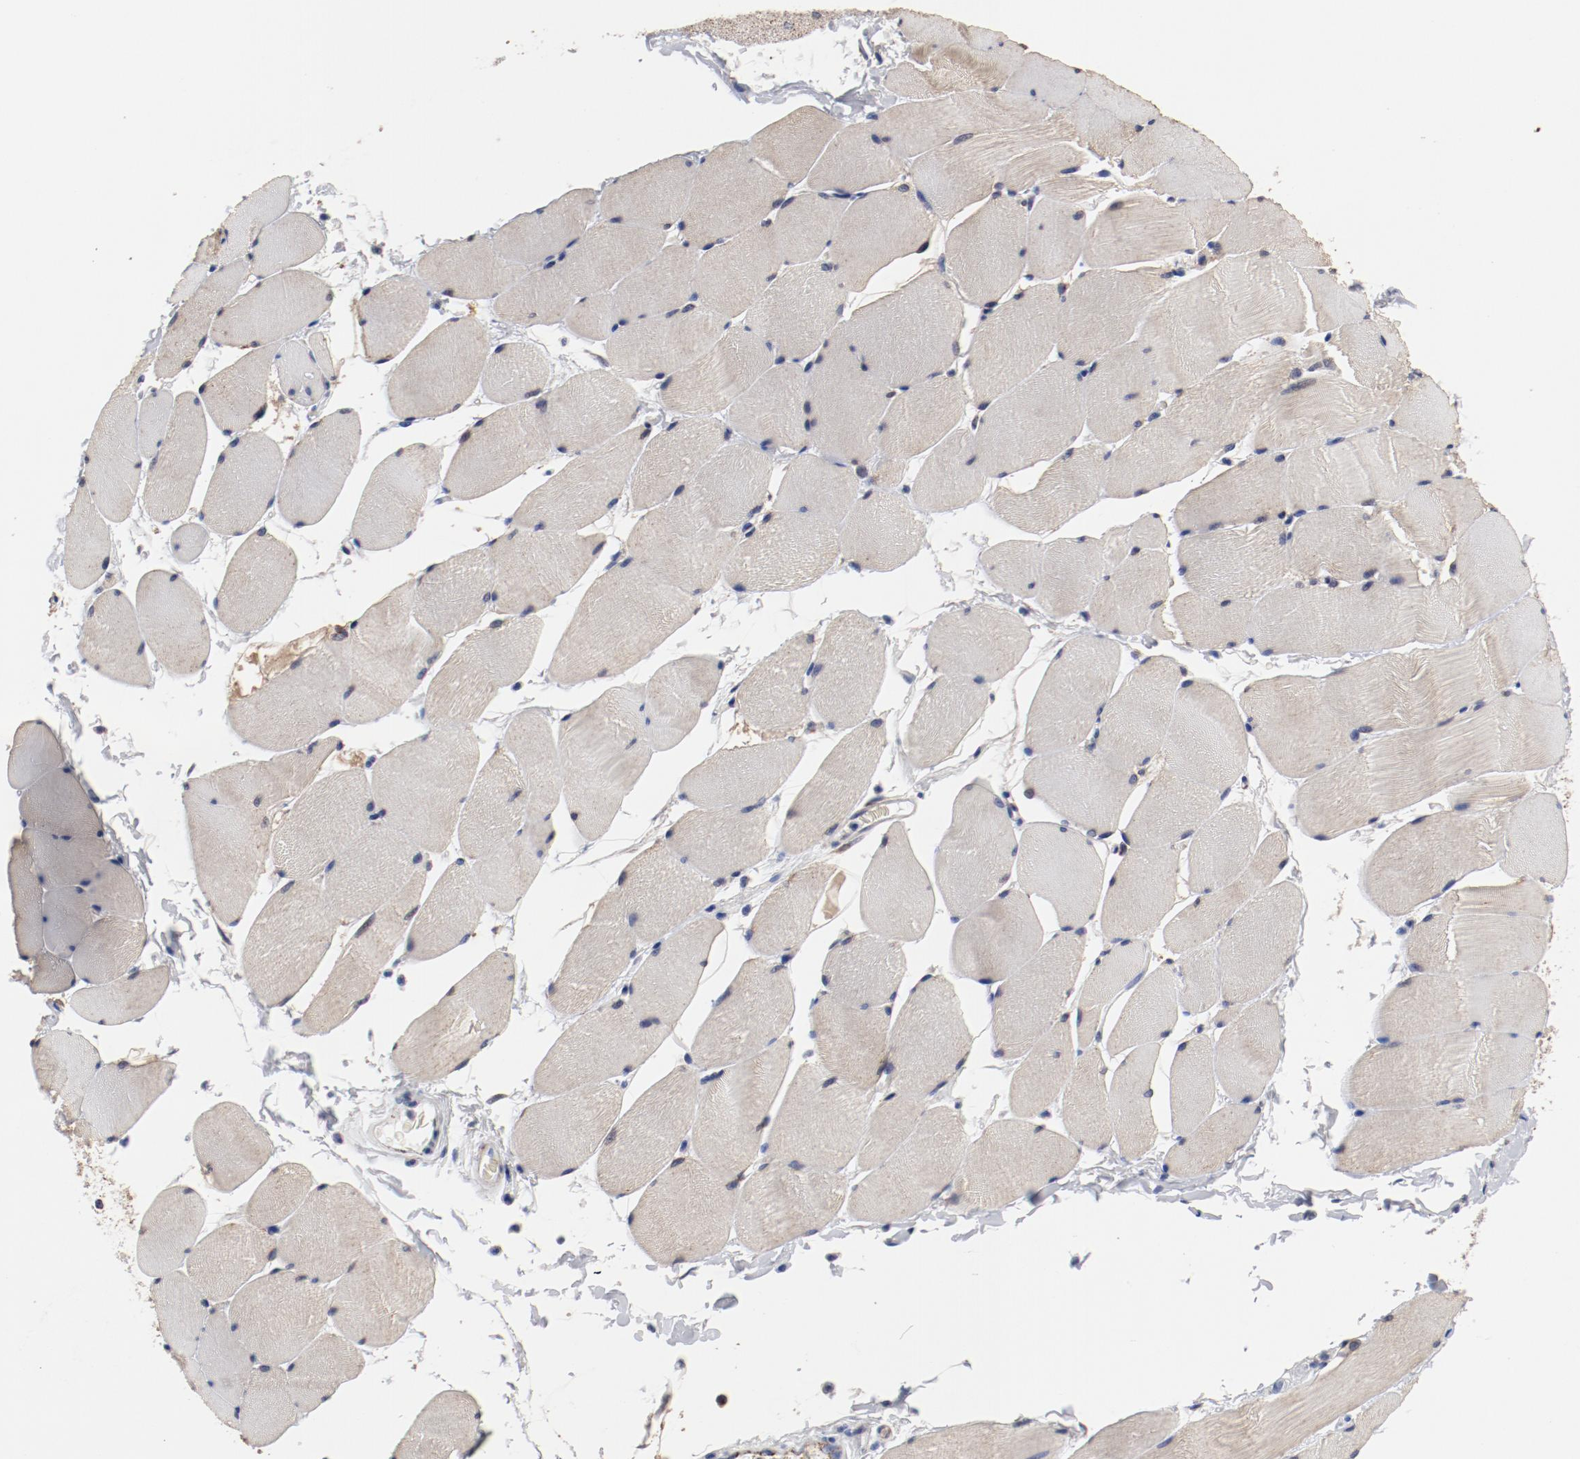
{"staining": {"intensity": "moderate", "quantity": ">75%", "location": "cytoplasmic/membranous"}, "tissue": "skeletal muscle", "cell_type": "Myocytes", "image_type": "normal", "snomed": [{"axis": "morphology", "description": "Normal tissue, NOS"}, {"axis": "topography", "description": "Skeletal muscle"}], "caption": "Immunohistochemical staining of unremarkable skeletal muscle displays moderate cytoplasmic/membranous protein expression in approximately >75% of myocytes.", "gene": "NDUFV2", "patient": {"sex": "male", "age": 62}}